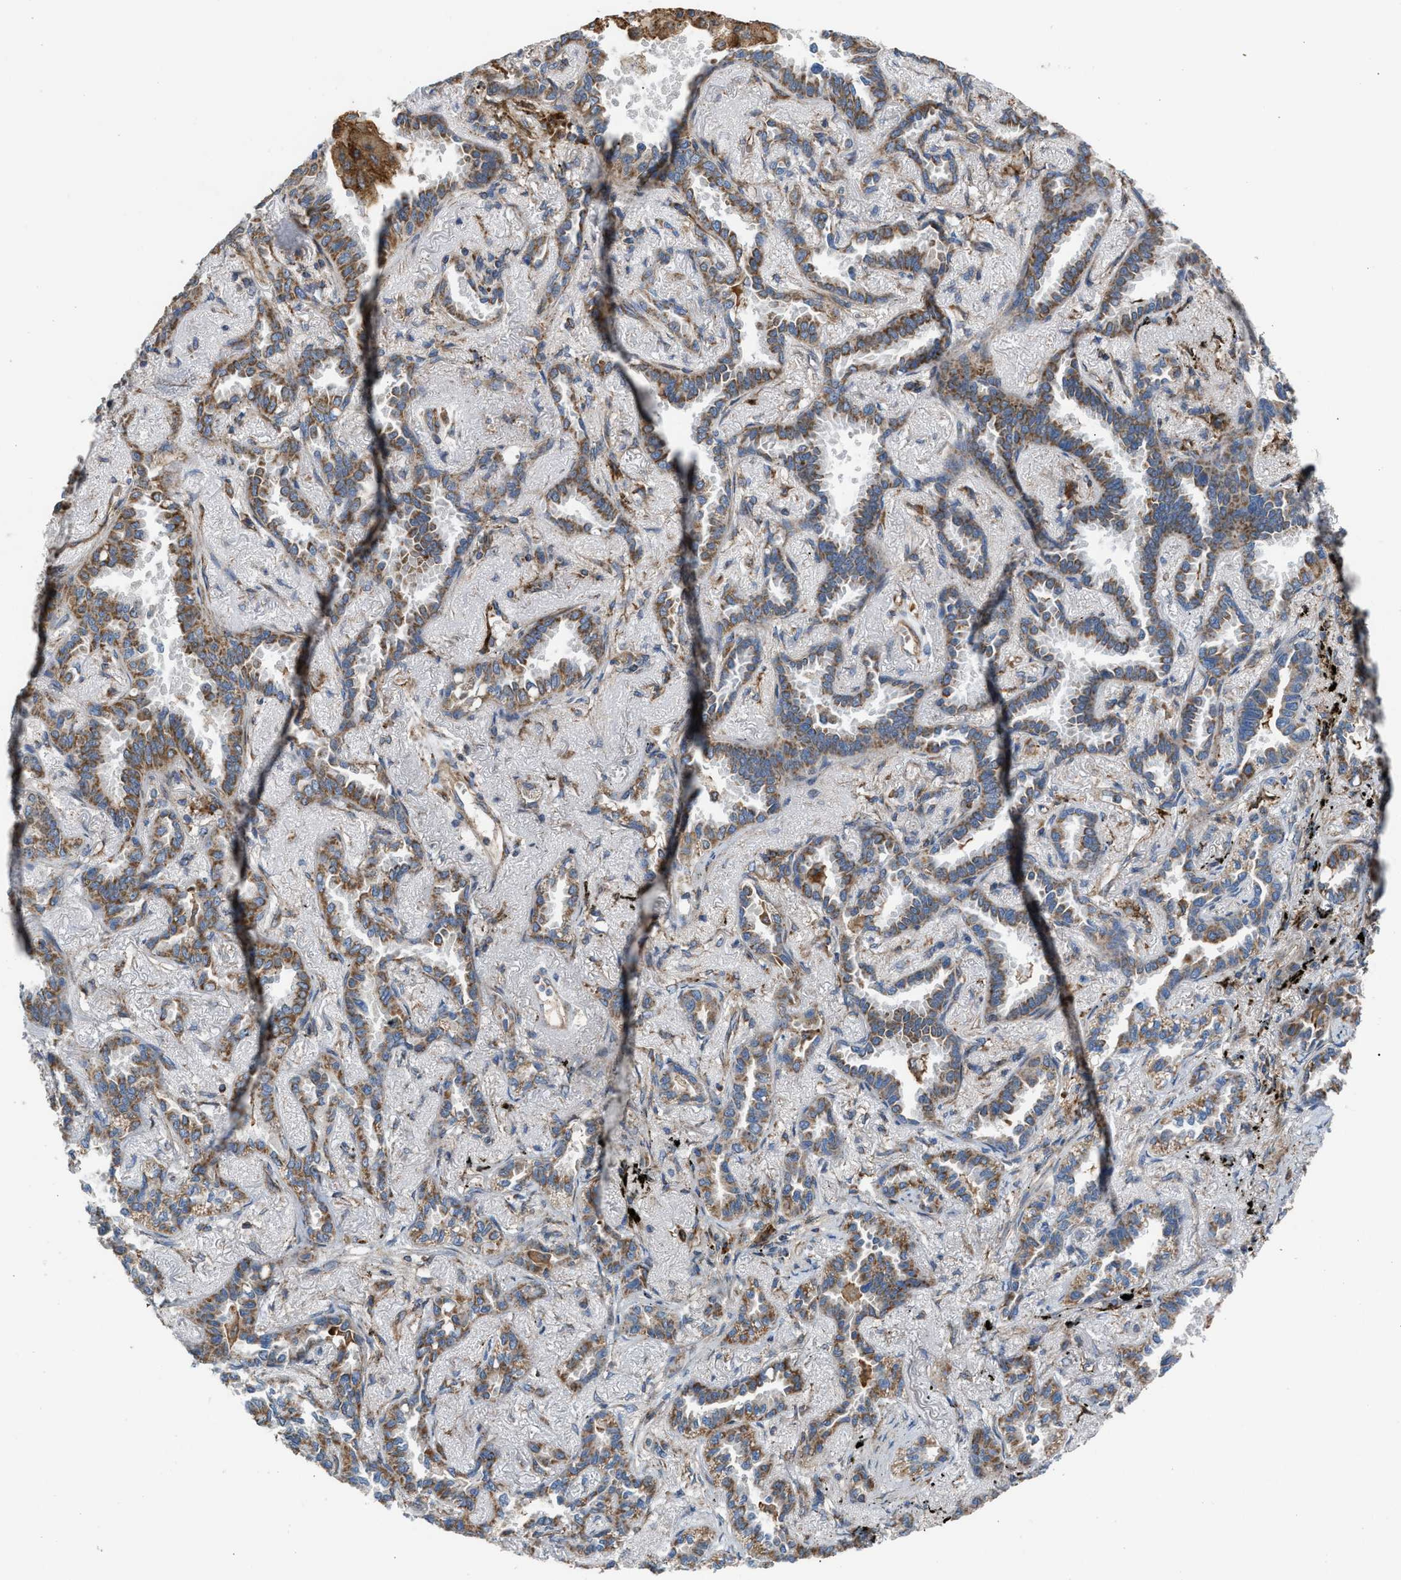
{"staining": {"intensity": "moderate", "quantity": ">75%", "location": "cytoplasmic/membranous"}, "tissue": "lung cancer", "cell_type": "Tumor cells", "image_type": "cancer", "snomed": [{"axis": "morphology", "description": "Adenocarcinoma, NOS"}, {"axis": "topography", "description": "Lung"}], "caption": "Moderate cytoplasmic/membranous protein positivity is appreciated in approximately >75% of tumor cells in lung cancer.", "gene": "SLC10A3", "patient": {"sex": "male", "age": 59}}